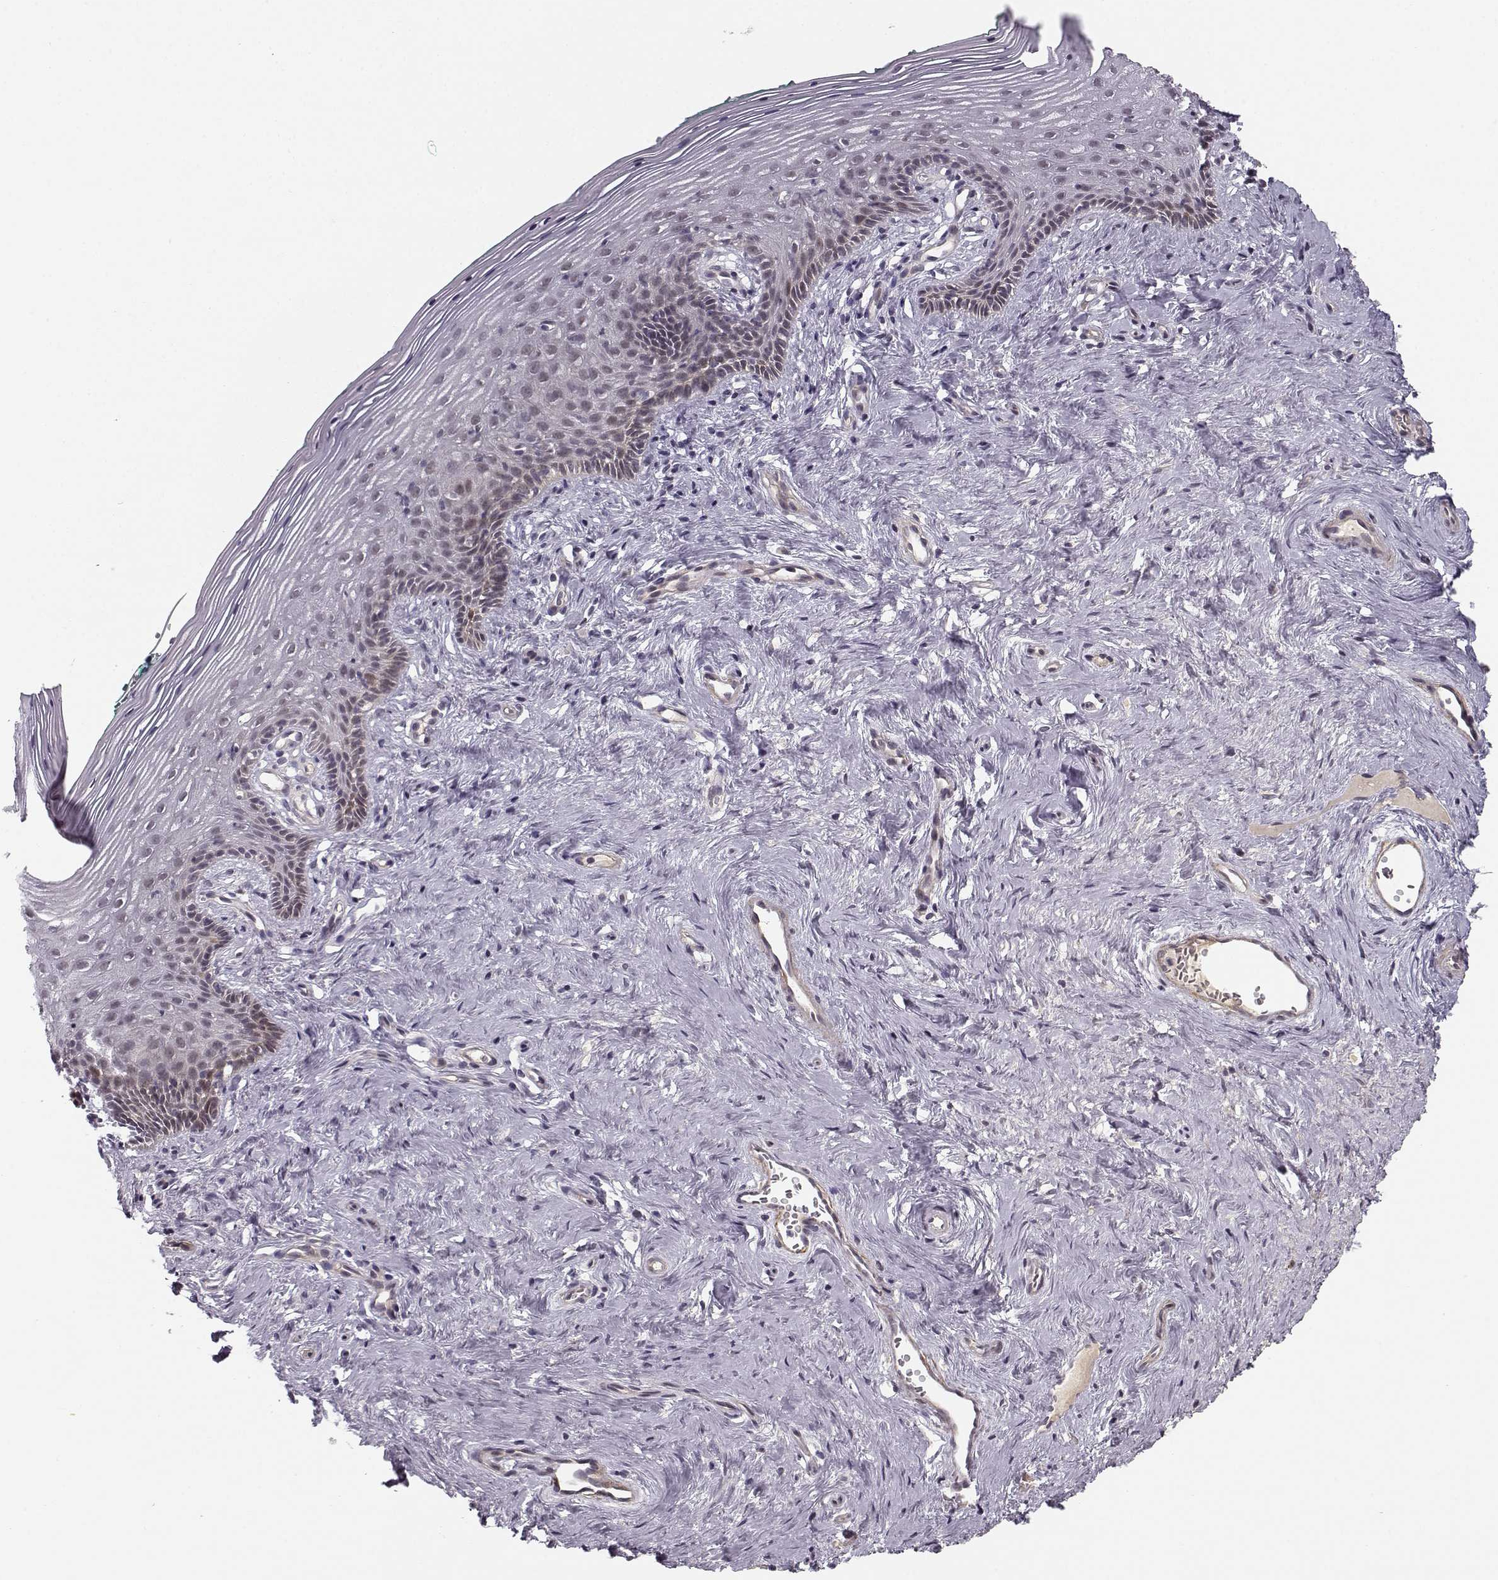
{"staining": {"intensity": "weak", "quantity": "<25%", "location": "cytoplasmic/membranous"}, "tissue": "vagina", "cell_type": "Squamous epithelial cells", "image_type": "normal", "snomed": [{"axis": "morphology", "description": "Normal tissue, NOS"}, {"axis": "topography", "description": "Vagina"}], "caption": "The micrograph displays no significant expression in squamous epithelial cells of vagina. Brightfield microscopy of IHC stained with DAB (brown) and hematoxylin (blue), captured at high magnification.", "gene": "RGS9BP", "patient": {"sex": "female", "age": 45}}